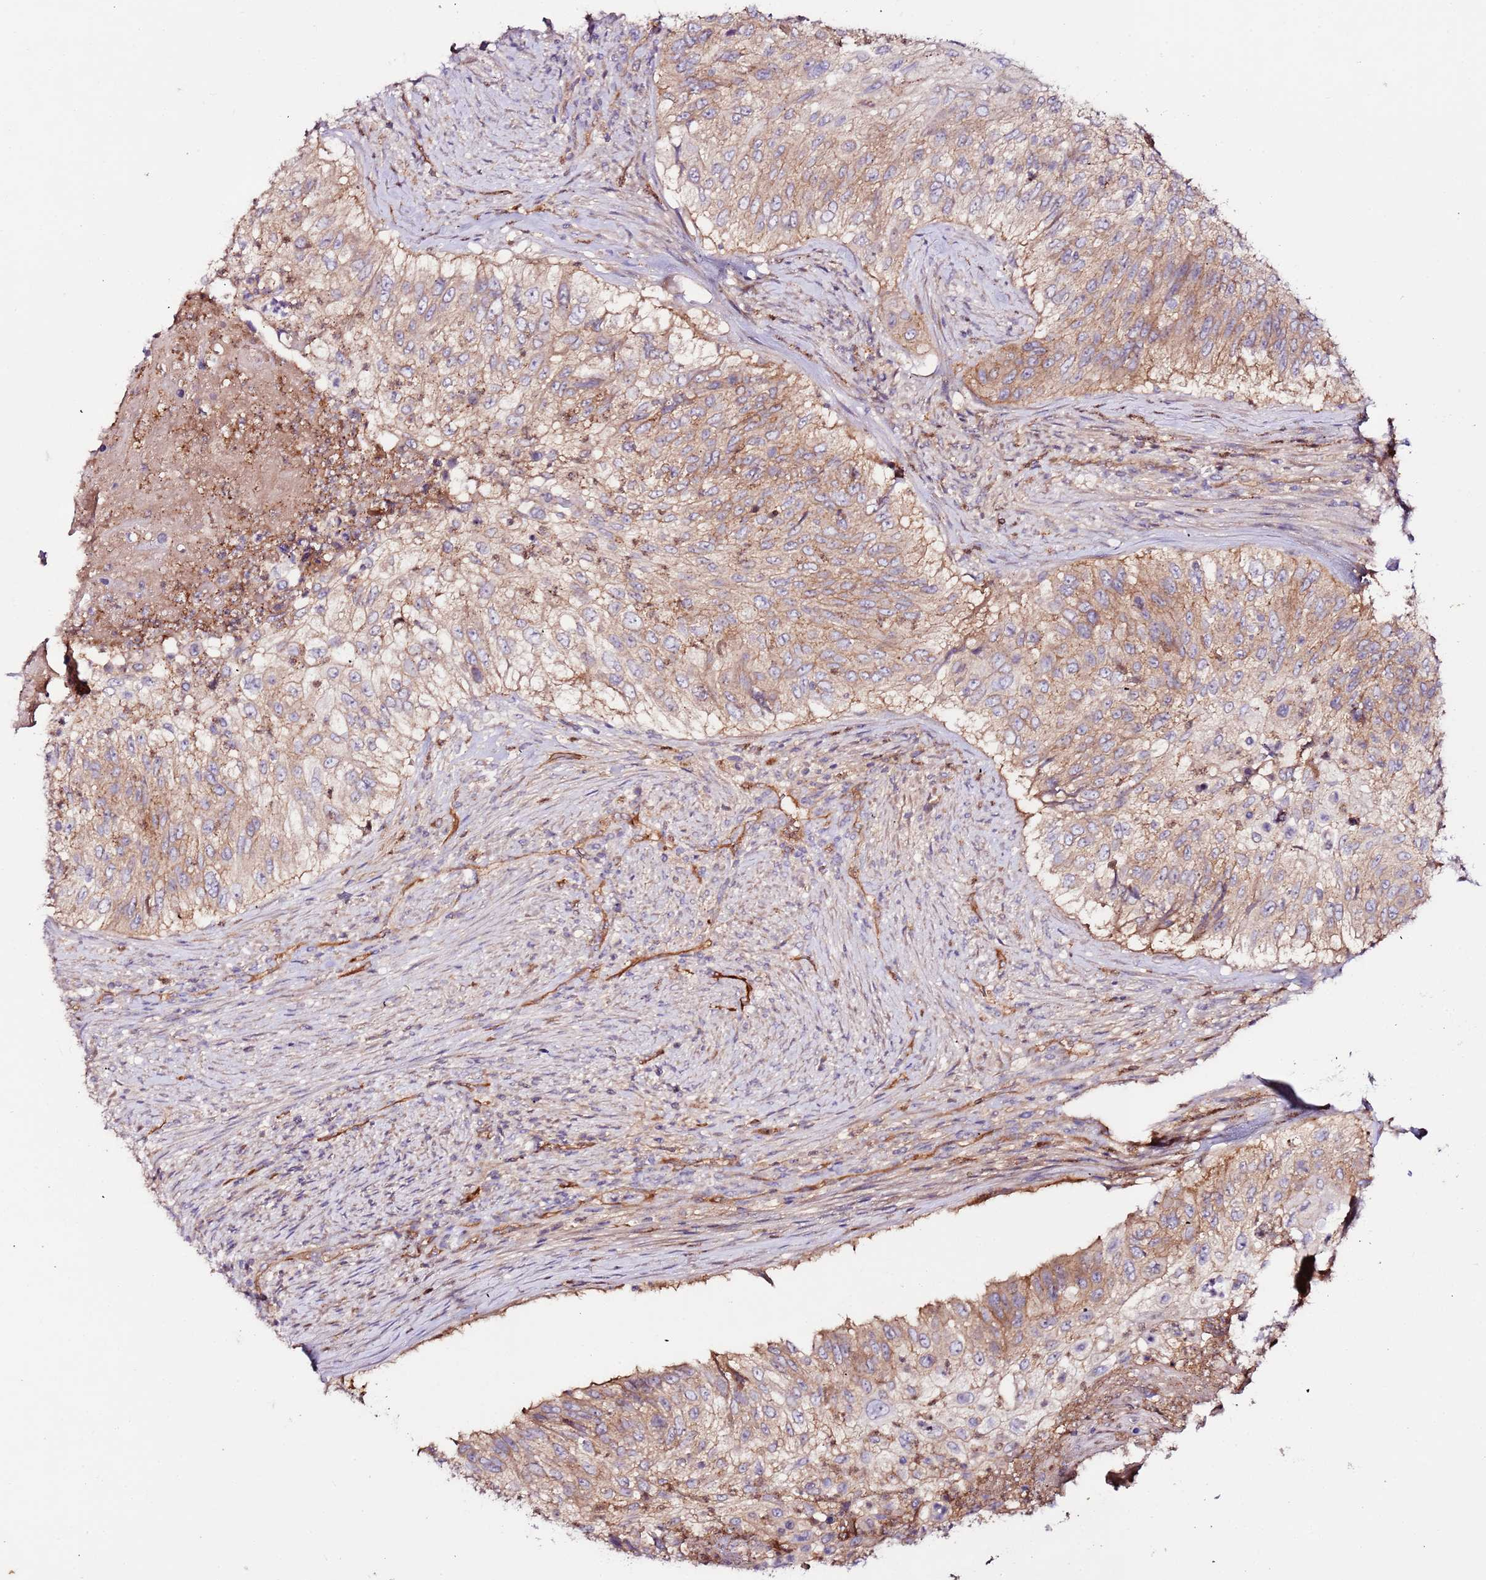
{"staining": {"intensity": "moderate", "quantity": "25%-75%", "location": "cytoplasmic/membranous"}, "tissue": "urothelial cancer", "cell_type": "Tumor cells", "image_type": "cancer", "snomed": [{"axis": "morphology", "description": "Urothelial carcinoma, High grade"}, {"axis": "topography", "description": "Urinary bladder"}], "caption": "Brown immunohistochemical staining in high-grade urothelial carcinoma exhibits moderate cytoplasmic/membranous positivity in approximately 25%-75% of tumor cells.", "gene": "FLVCR1", "patient": {"sex": "female", "age": 60}}